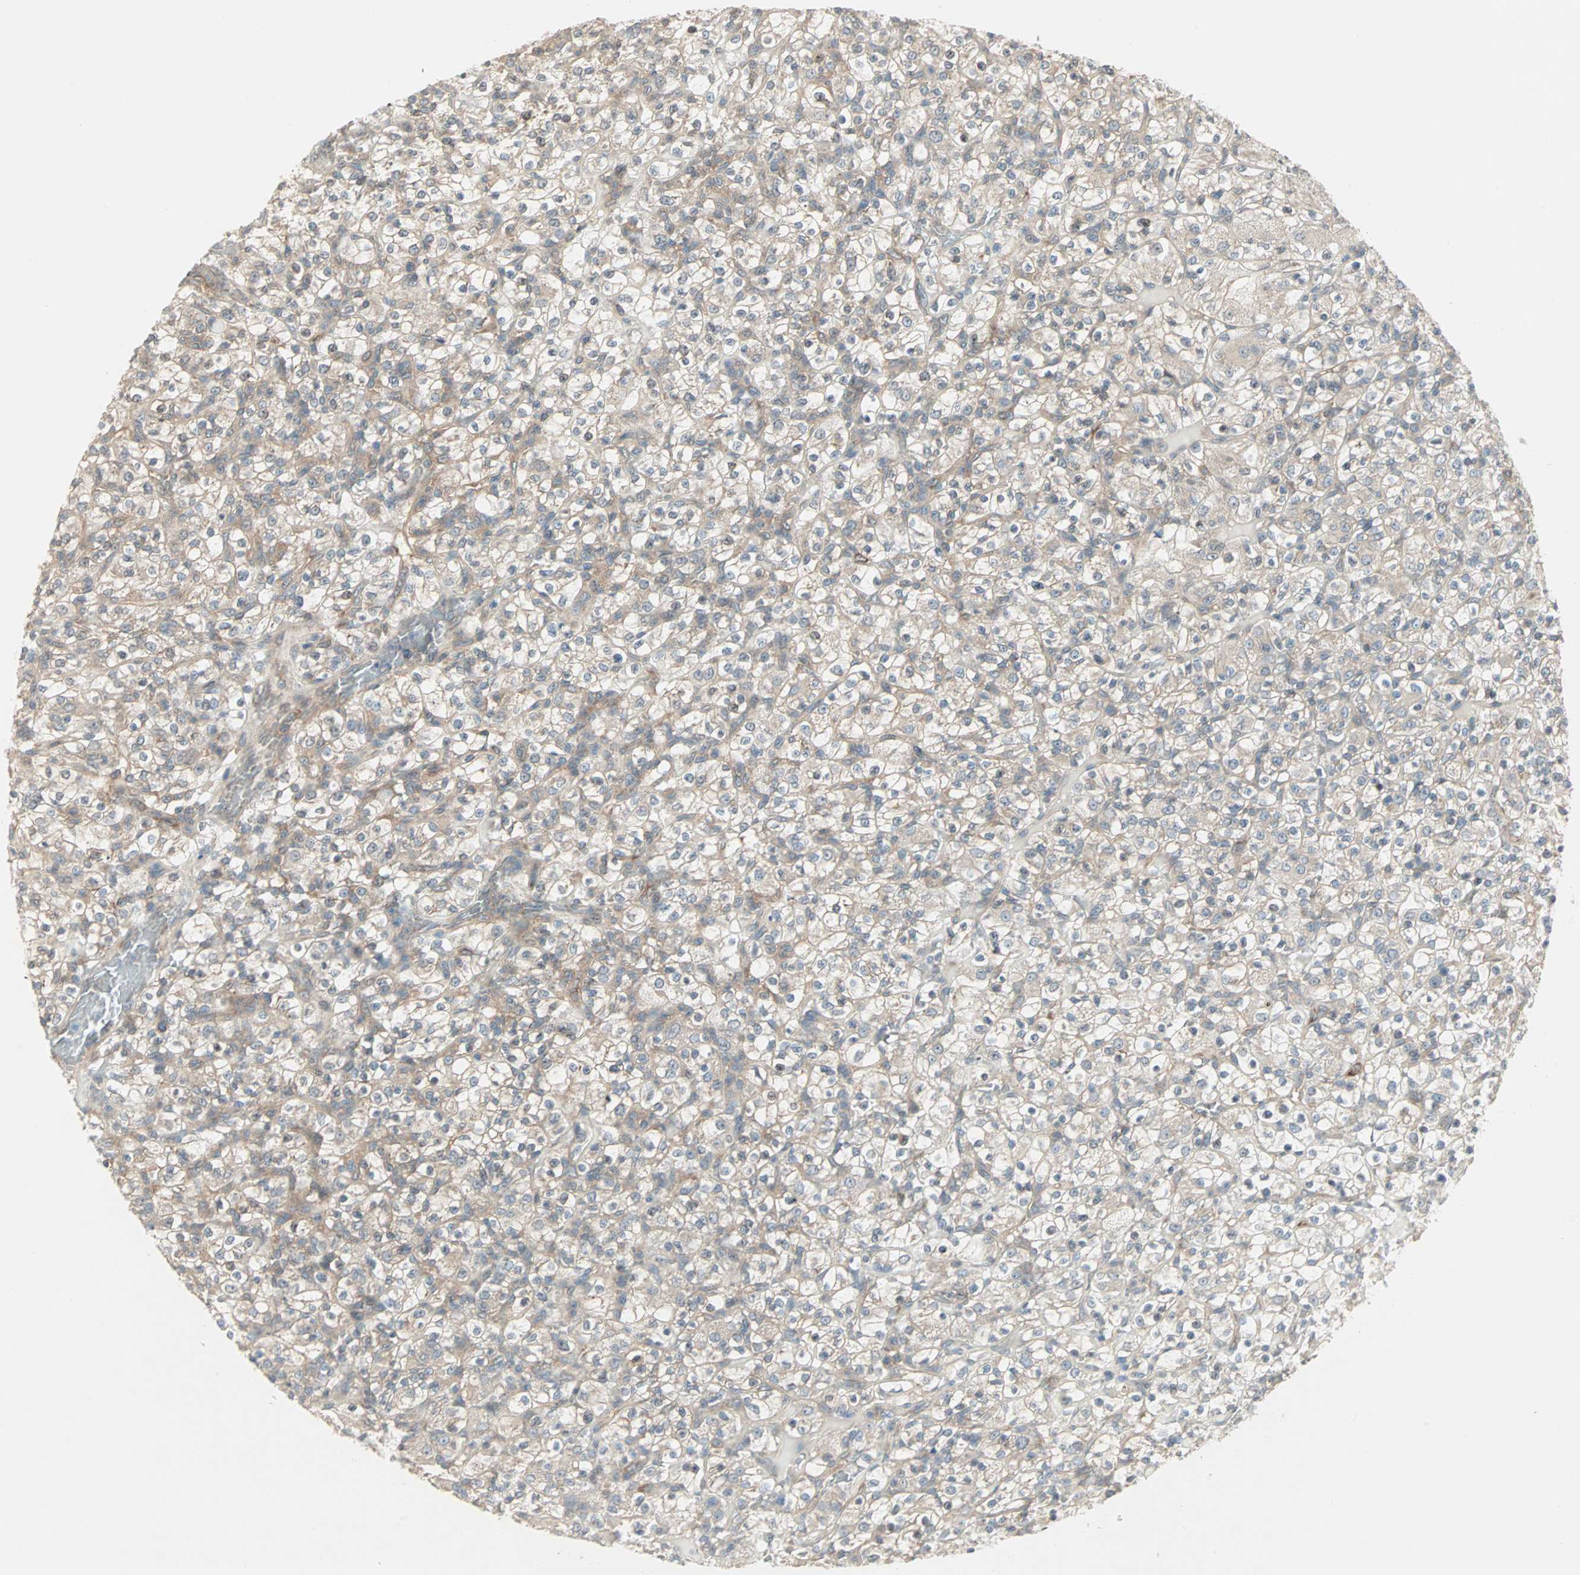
{"staining": {"intensity": "weak", "quantity": ">75%", "location": "cytoplasmic/membranous"}, "tissue": "renal cancer", "cell_type": "Tumor cells", "image_type": "cancer", "snomed": [{"axis": "morphology", "description": "Normal tissue, NOS"}, {"axis": "morphology", "description": "Adenocarcinoma, NOS"}, {"axis": "topography", "description": "Kidney"}], "caption": "A brown stain labels weak cytoplasmic/membranous staining of a protein in human renal cancer (adenocarcinoma) tumor cells.", "gene": "ZFP36", "patient": {"sex": "female", "age": 72}}